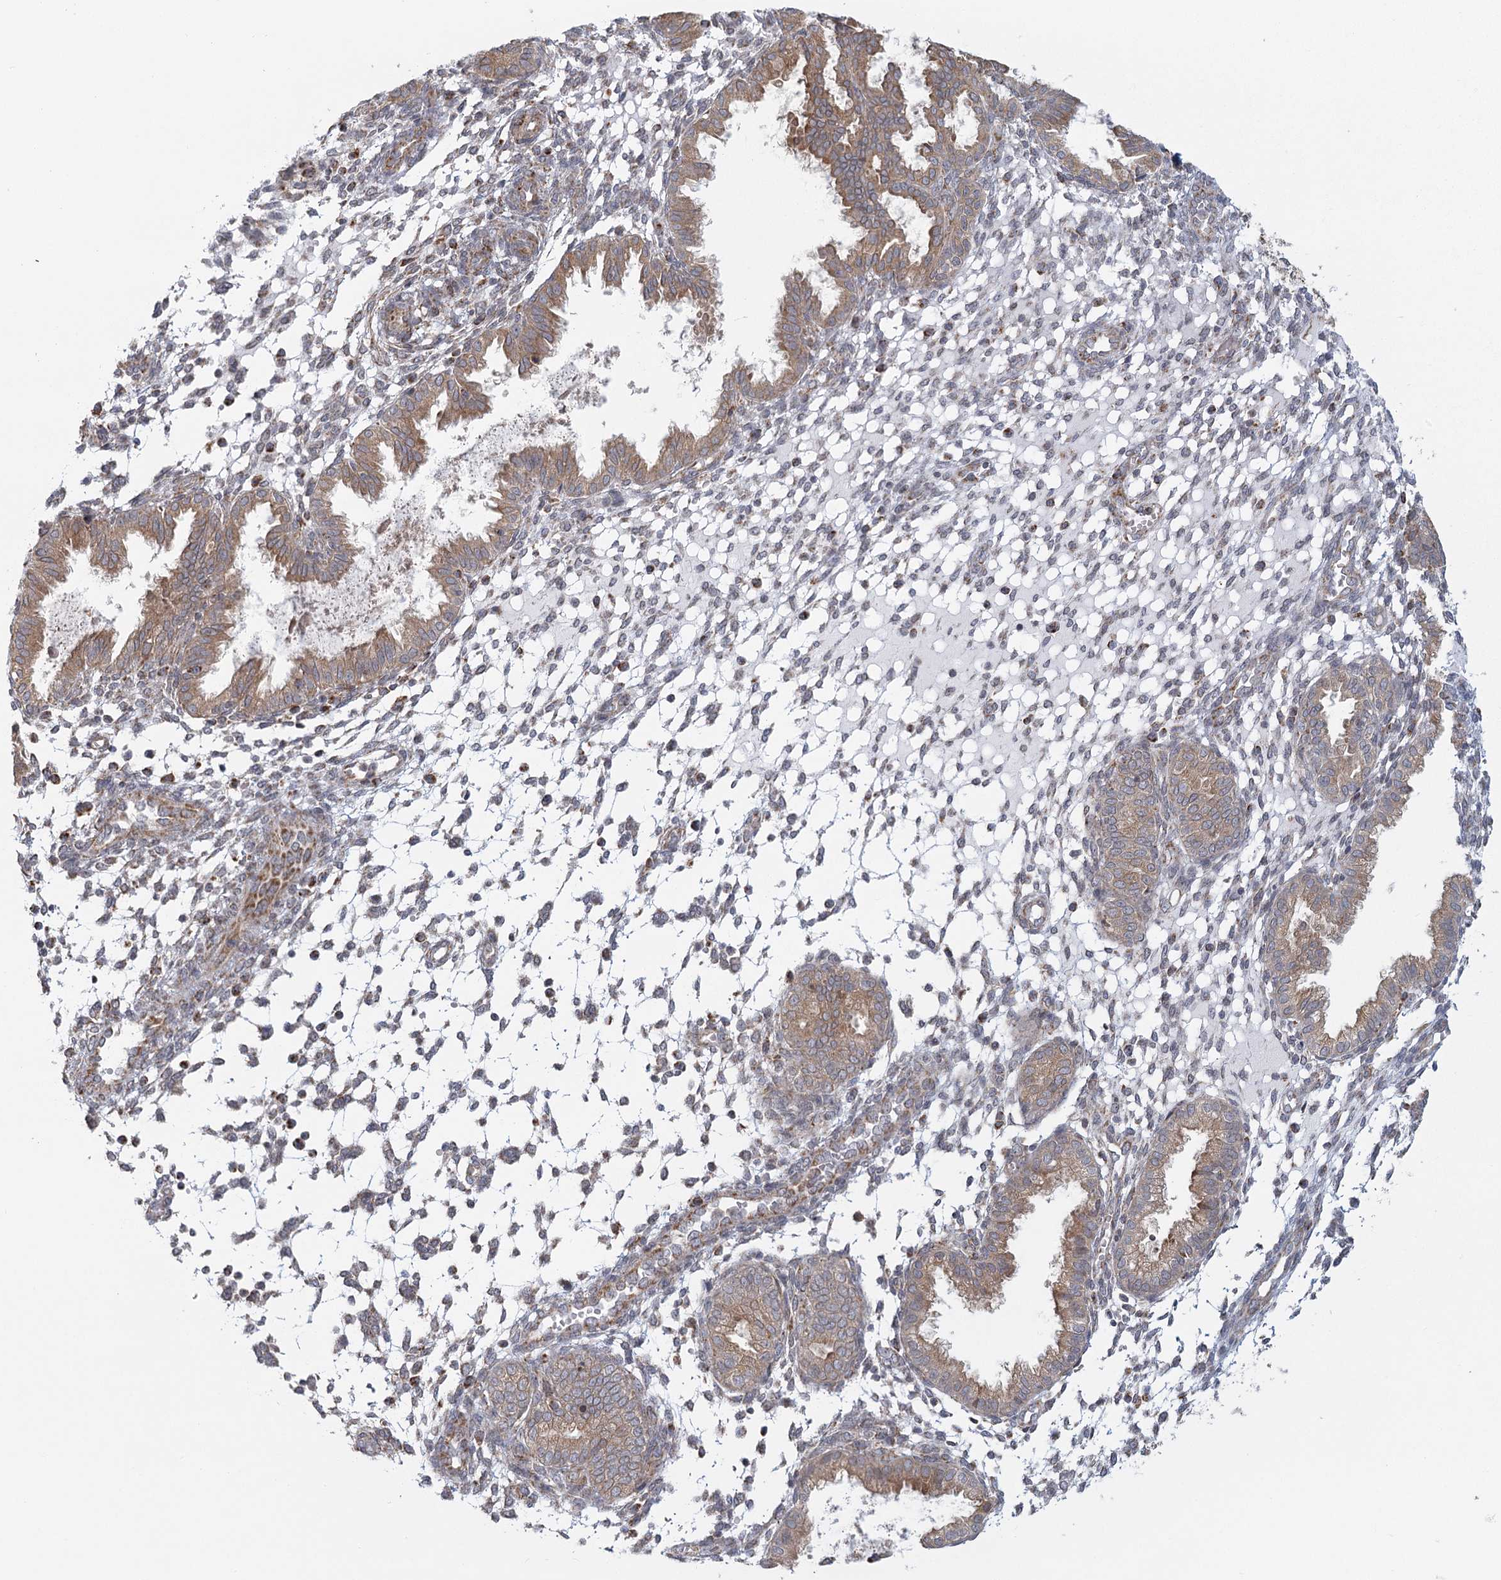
{"staining": {"intensity": "weak", "quantity": "<25%", "location": "cytoplasmic/membranous"}, "tissue": "endometrium", "cell_type": "Cells in endometrial stroma", "image_type": "normal", "snomed": [{"axis": "morphology", "description": "Normal tissue, NOS"}, {"axis": "topography", "description": "Endometrium"}], "caption": "IHC histopathology image of normal human endometrium stained for a protein (brown), which exhibits no expression in cells in endometrial stroma.", "gene": "LACTB", "patient": {"sex": "female", "age": 33}}